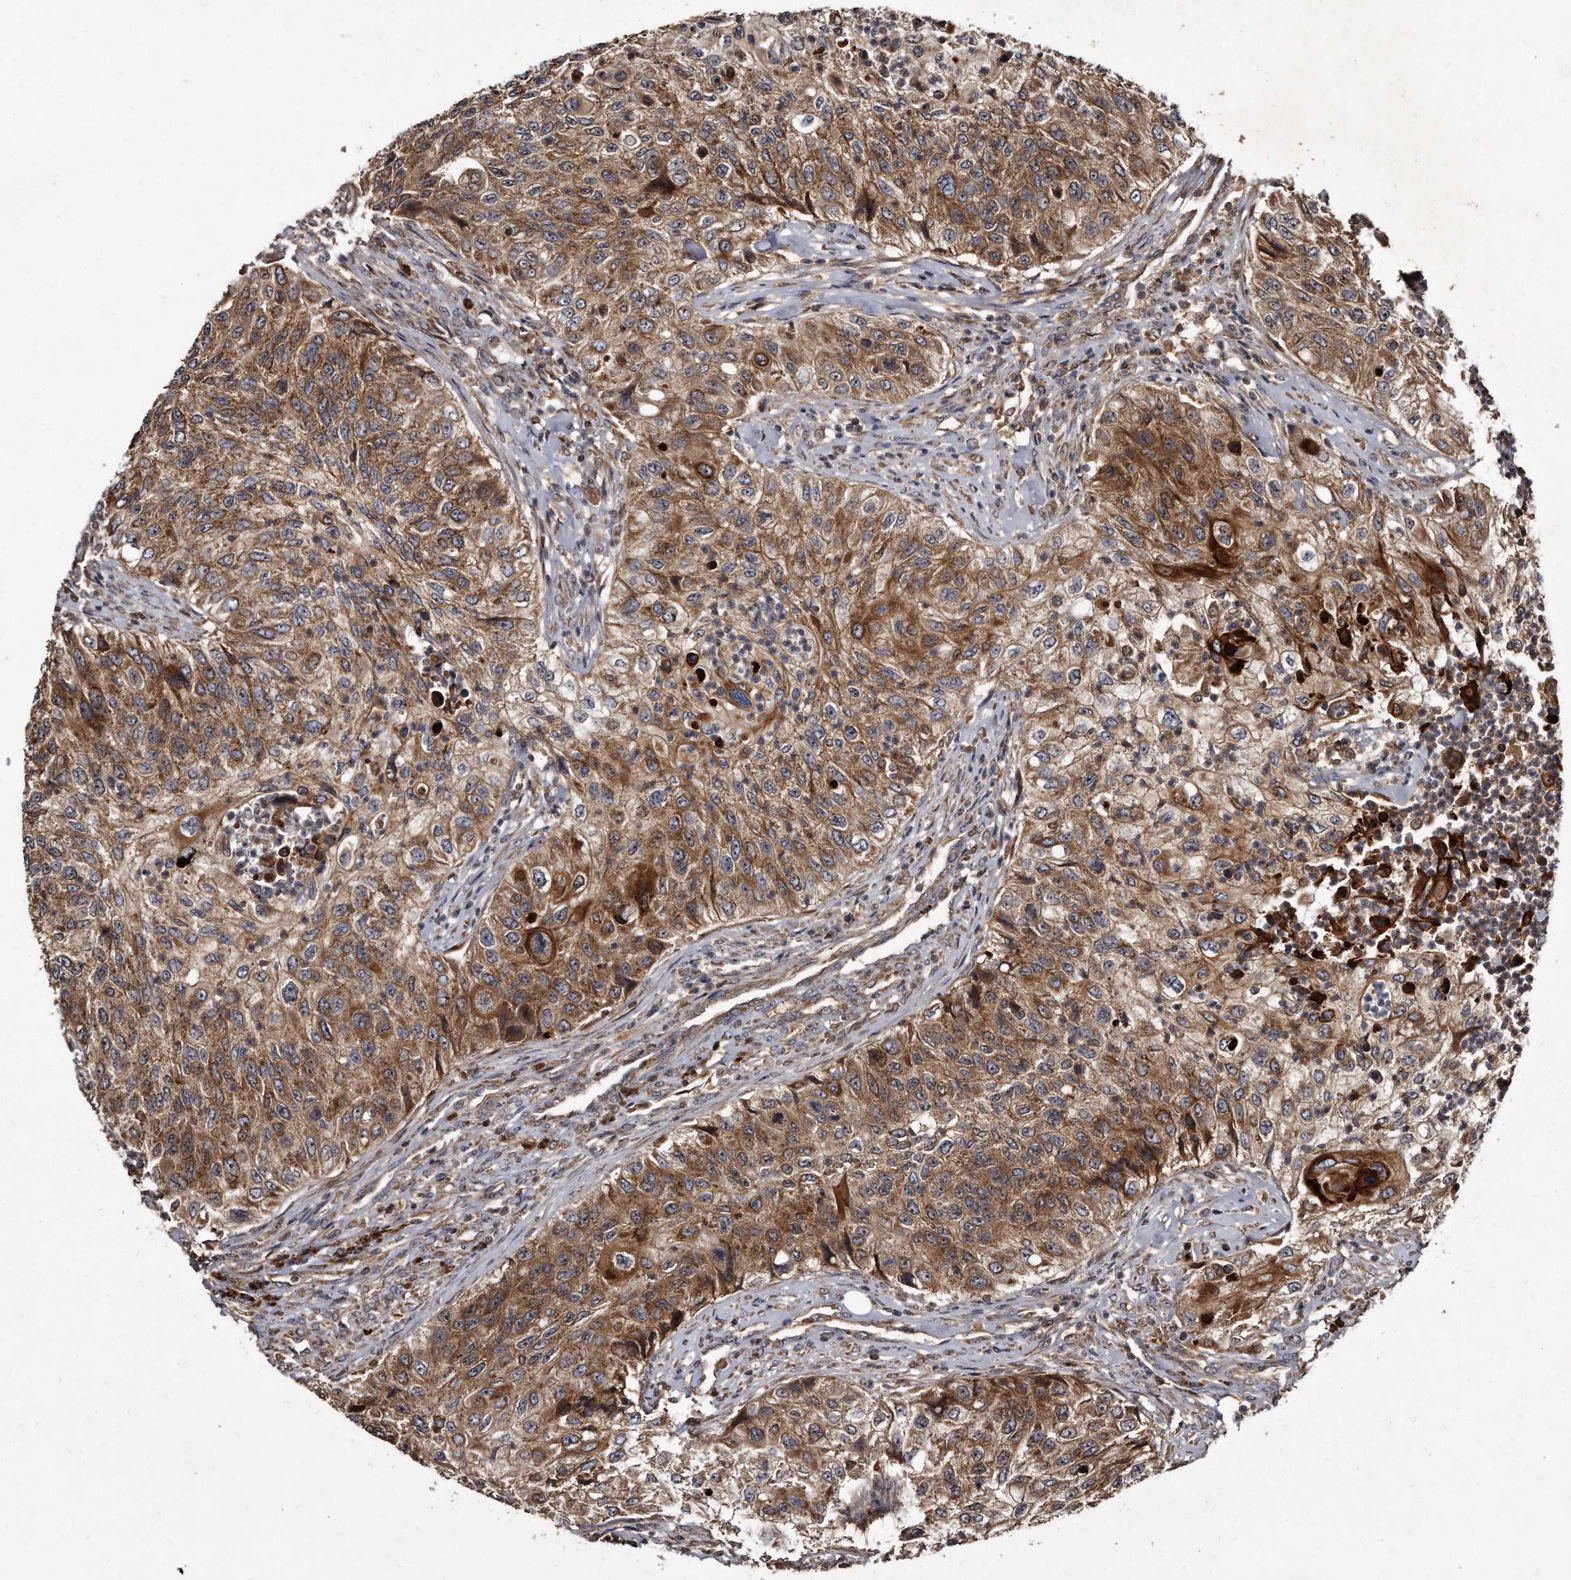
{"staining": {"intensity": "moderate", "quantity": ">75%", "location": "cytoplasmic/membranous"}, "tissue": "urothelial cancer", "cell_type": "Tumor cells", "image_type": "cancer", "snomed": [{"axis": "morphology", "description": "Urothelial carcinoma, High grade"}, {"axis": "topography", "description": "Urinary bladder"}], "caption": "Immunohistochemical staining of urothelial cancer reveals medium levels of moderate cytoplasmic/membranous protein staining in approximately >75% of tumor cells. The protein is stained brown, and the nuclei are stained in blue (DAB (3,3'-diaminobenzidine) IHC with brightfield microscopy, high magnification).", "gene": "FAM136A", "patient": {"sex": "female", "age": 60}}